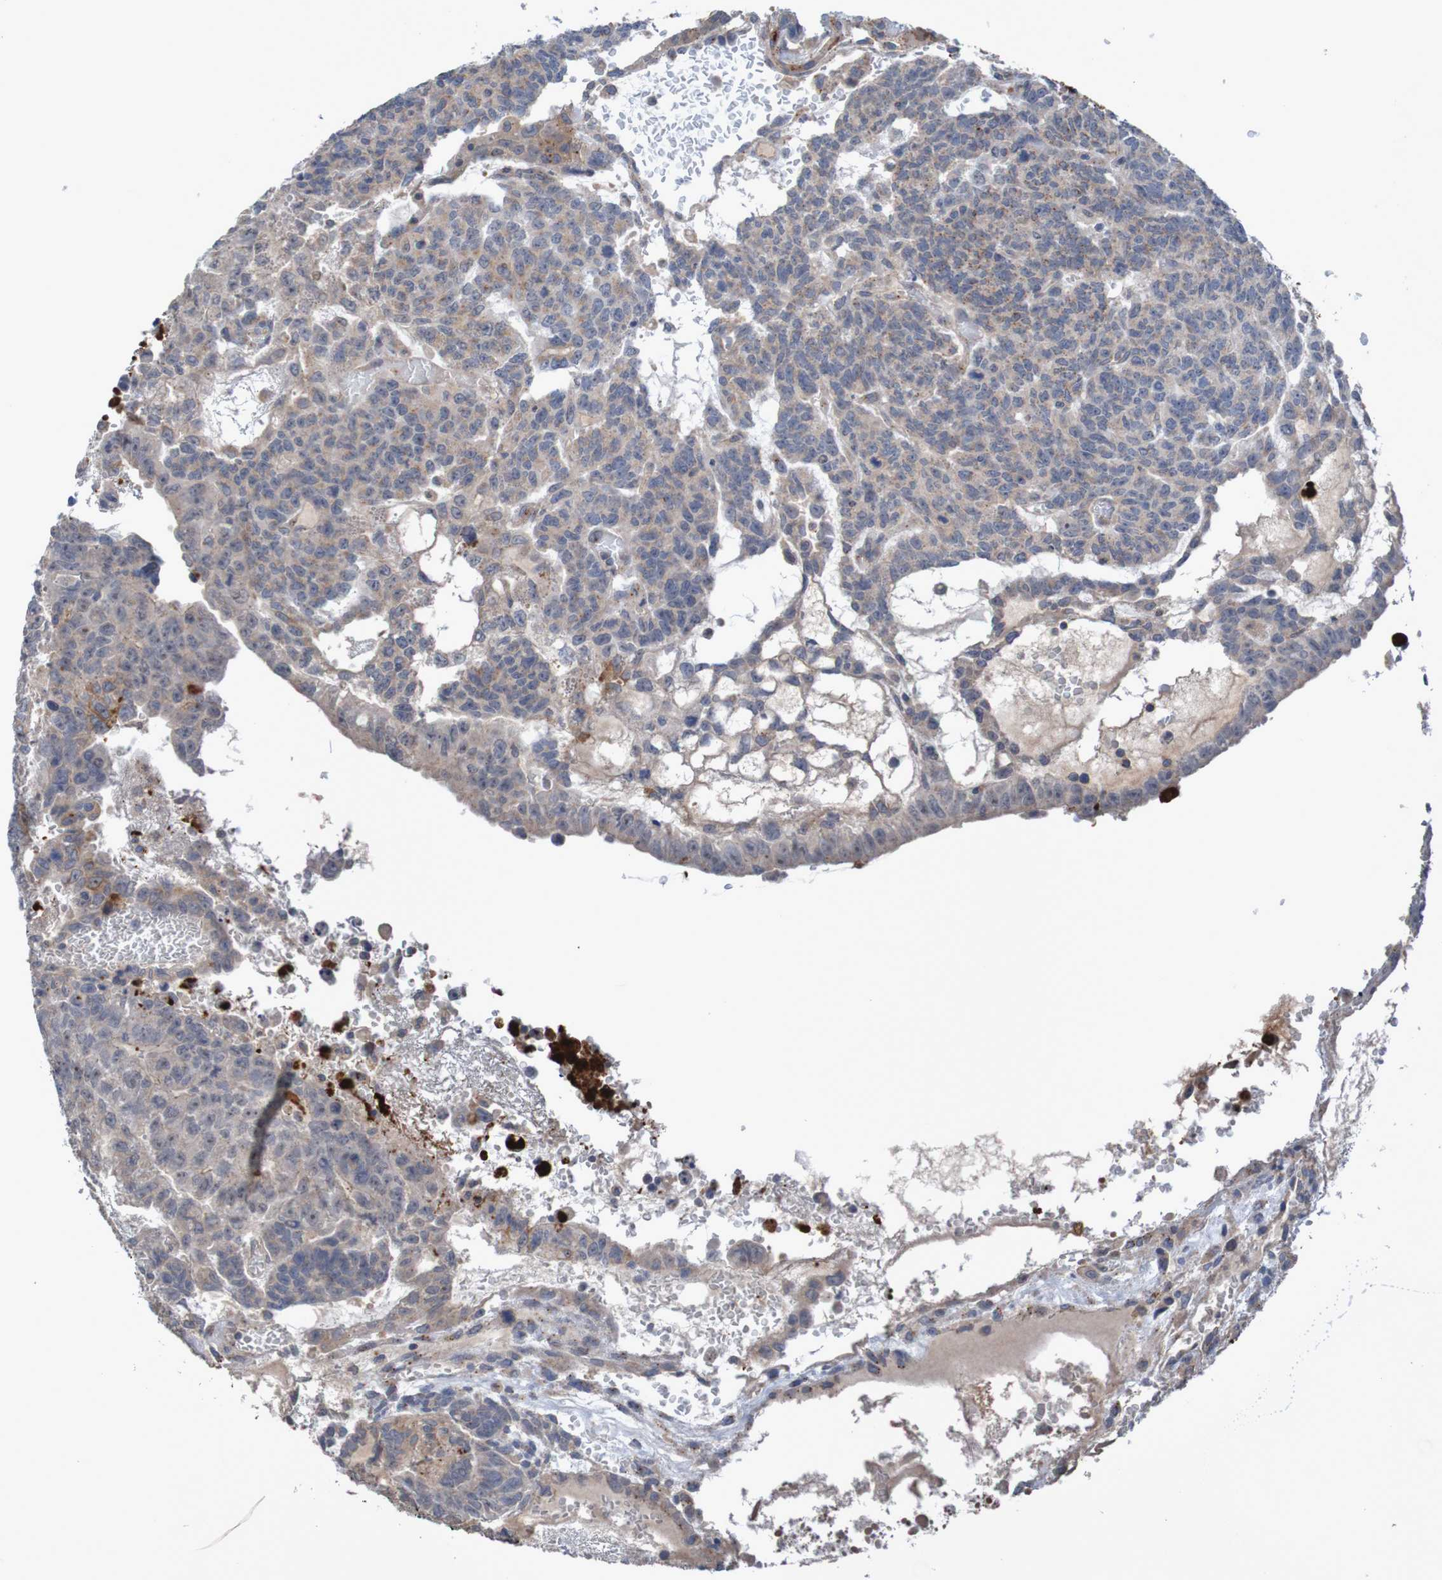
{"staining": {"intensity": "weak", "quantity": ">75%", "location": "cytoplasmic/membranous"}, "tissue": "testis cancer", "cell_type": "Tumor cells", "image_type": "cancer", "snomed": [{"axis": "morphology", "description": "Seminoma, NOS"}, {"axis": "morphology", "description": "Carcinoma, Embryonal, NOS"}, {"axis": "topography", "description": "Testis"}], "caption": "Immunohistochemistry photomicrograph of testis embryonal carcinoma stained for a protein (brown), which exhibits low levels of weak cytoplasmic/membranous positivity in about >75% of tumor cells.", "gene": "ANGPT4", "patient": {"sex": "male", "age": 52}}